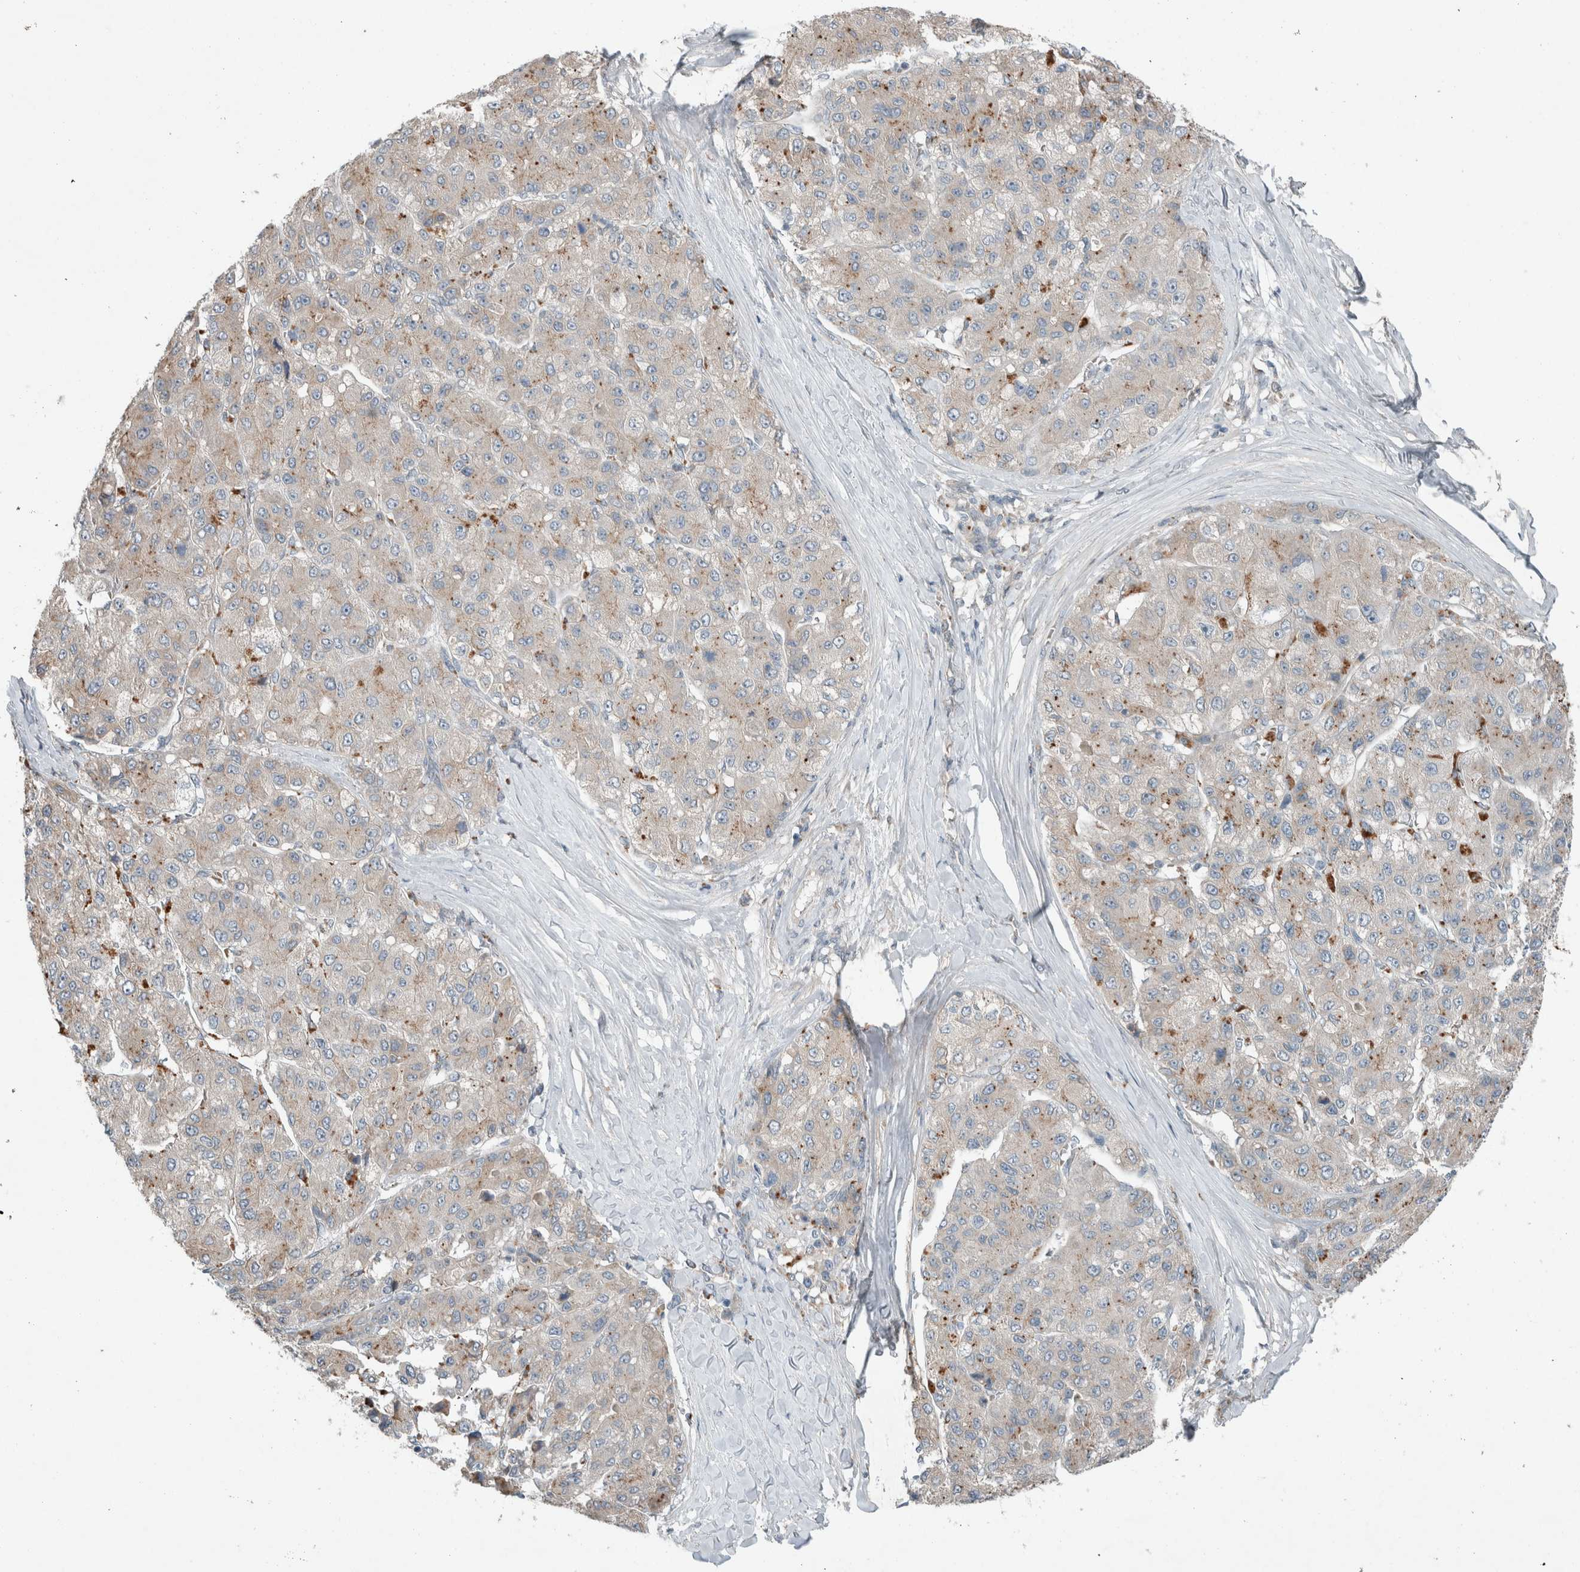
{"staining": {"intensity": "weak", "quantity": "25%-75%", "location": "cytoplasmic/membranous"}, "tissue": "liver cancer", "cell_type": "Tumor cells", "image_type": "cancer", "snomed": [{"axis": "morphology", "description": "Carcinoma, Hepatocellular, NOS"}, {"axis": "topography", "description": "Liver"}], "caption": "Immunohistochemical staining of human liver hepatocellular carcinoma reveals low levels of weak cytoplasmic/membranous protein positivity in about 25%-75% of tumor cells. (Brightfield microscopy of DAB IHC at high magnification).", "gene": "JADE2", "patient": {"sex": "male", "age": 80}}